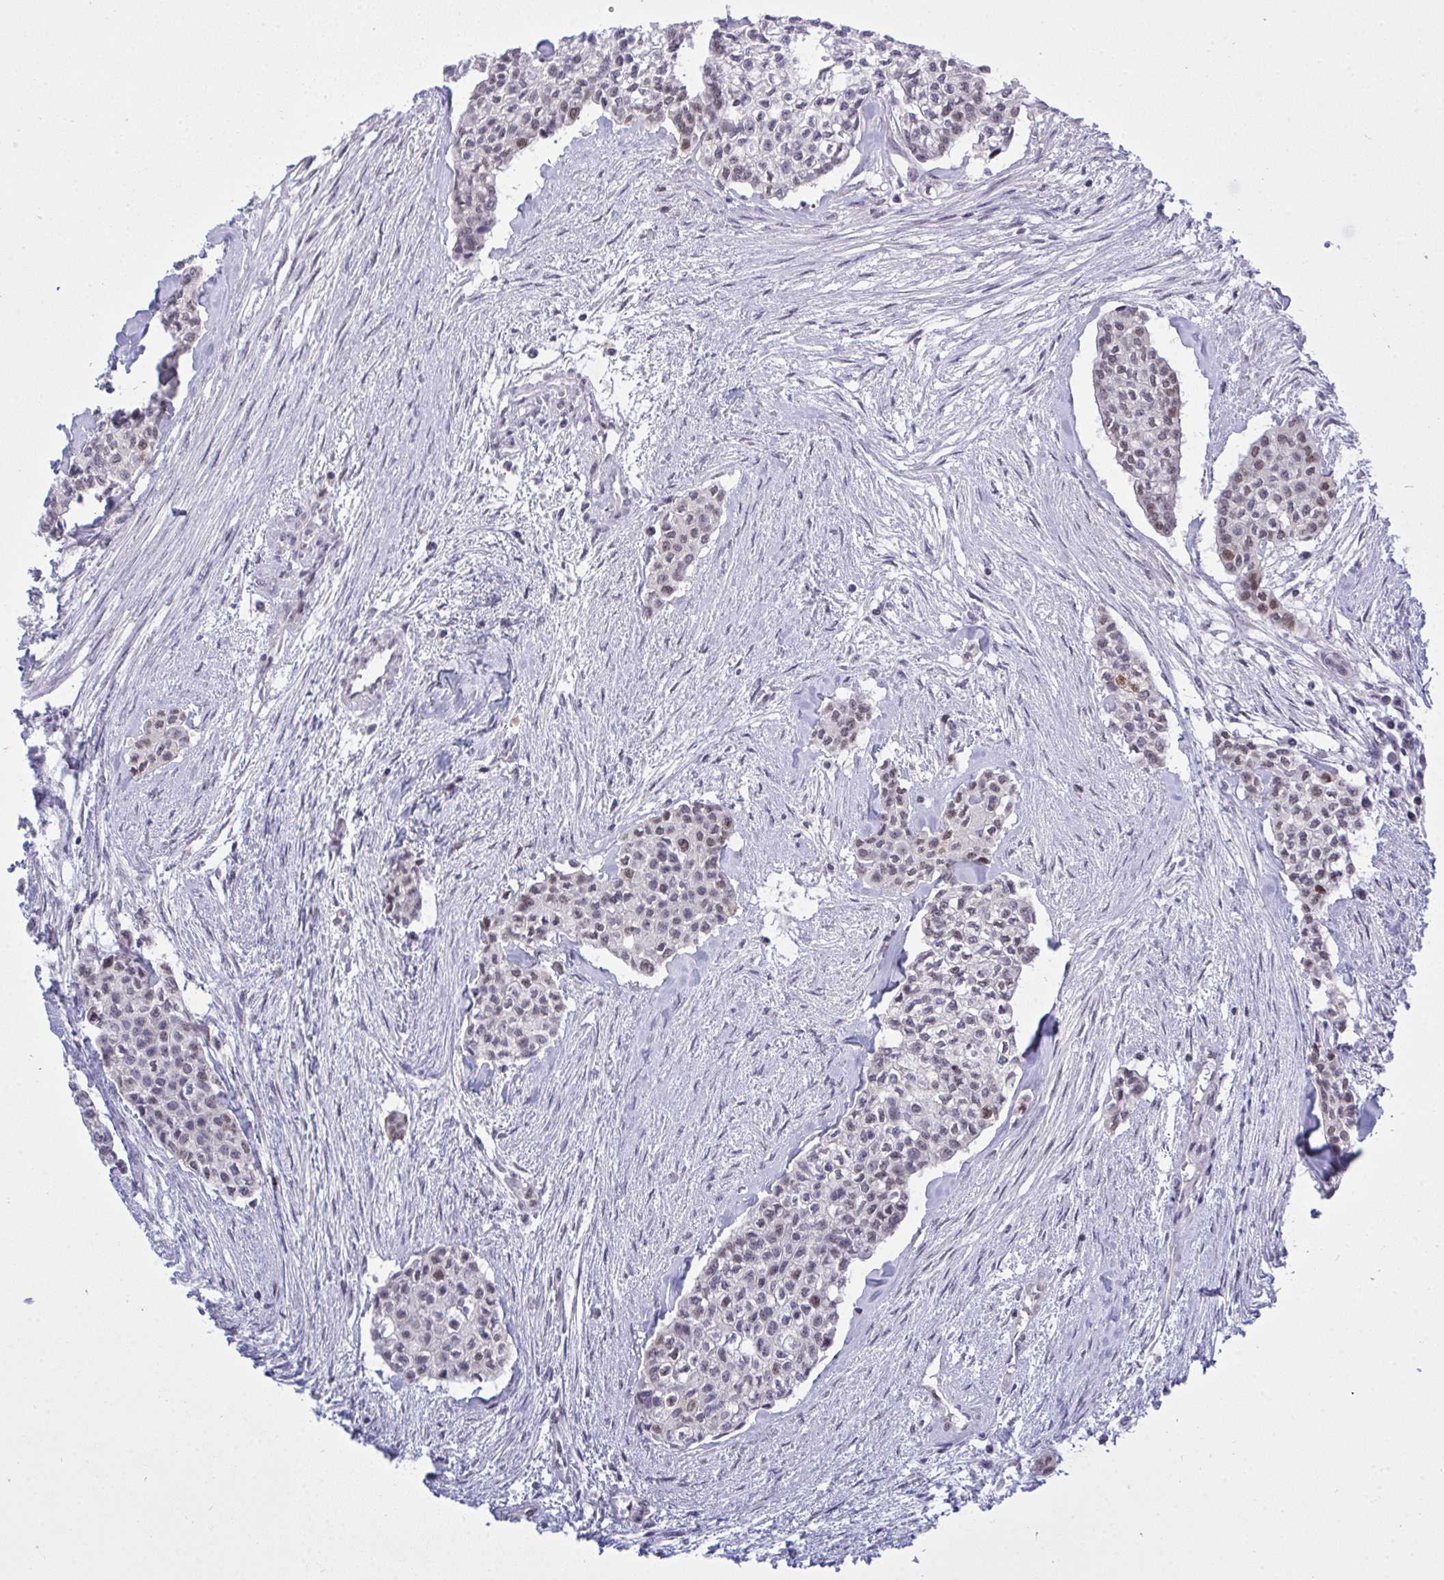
{"staining": {"intensity": "negative", "quantity": "none", "location": "none"}, "tissue": "head and neck cancer", "cell_type": "Tumor cells", "image_type": "cancer", "snomed": [{"axis": "morphology", "description": "Adenocarcinoma, NOS"}, {"axis": "topography", "description": "Head-Neck"}], "caption": "Immunohistochemistry of head and neck cancer (adenocarcinoma) exhibits no positivity in tumor cells.", "gene": "RFC4", "patient": {"sex": "male", "age": 81}}